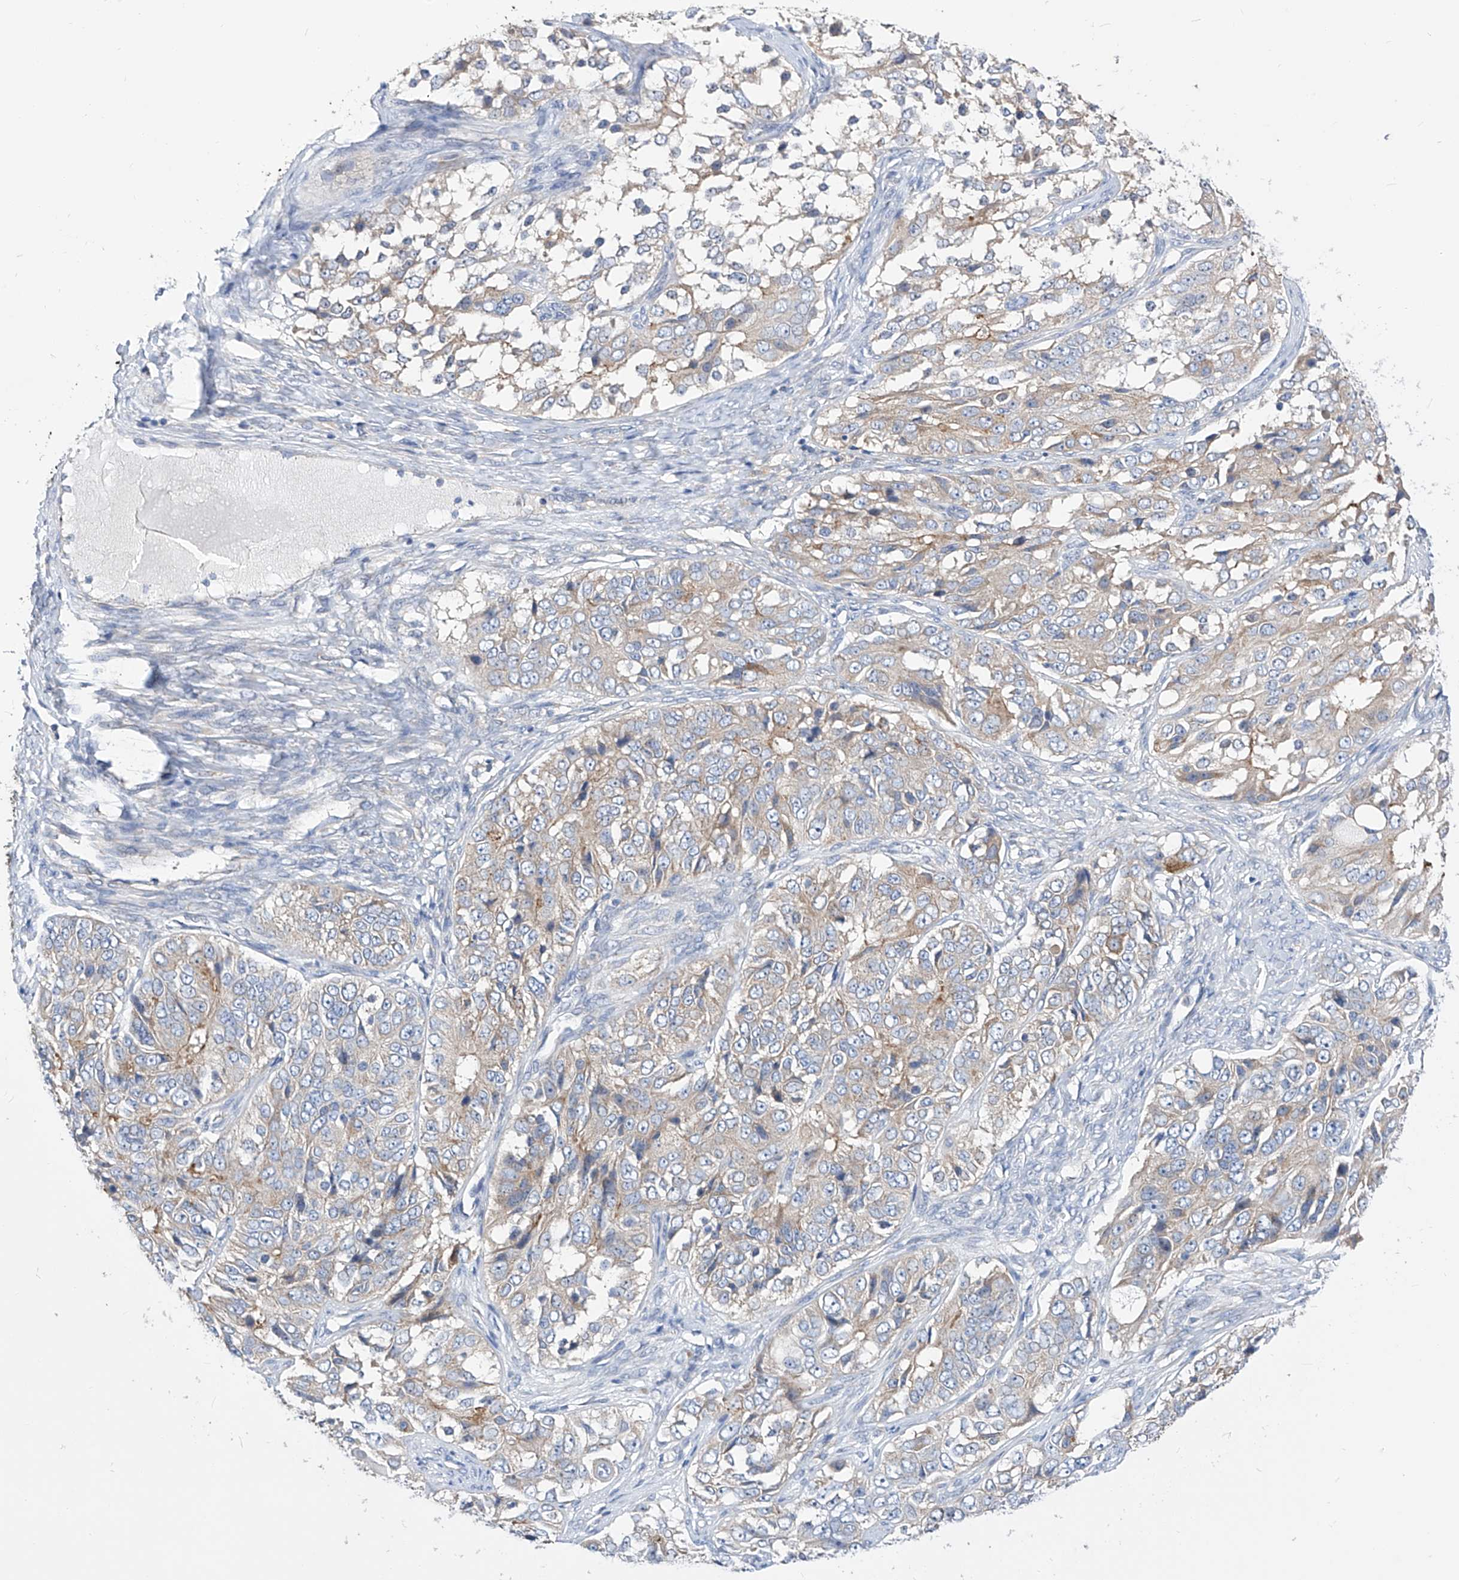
{"staining": {"intensity": "weak", "quantity": "25%-75%", "location": "cytoplasmic/membranous"}, "tissue": "ovarian cancer", "cell_type": "Tumor cells", "image_type": "cancer", "snomed": [{"axis": "morphology", "description": "Carcinoma, endometroid"}, {"axis": "topography", "description": "Ovary"}], "caption": "Weak cytoplasmic/membranous staining is seen in about 25%-75% of tumor cells in ovarian cancer.", "gene": "UFL1", "patient": {"sex": "female", "age": 51}}